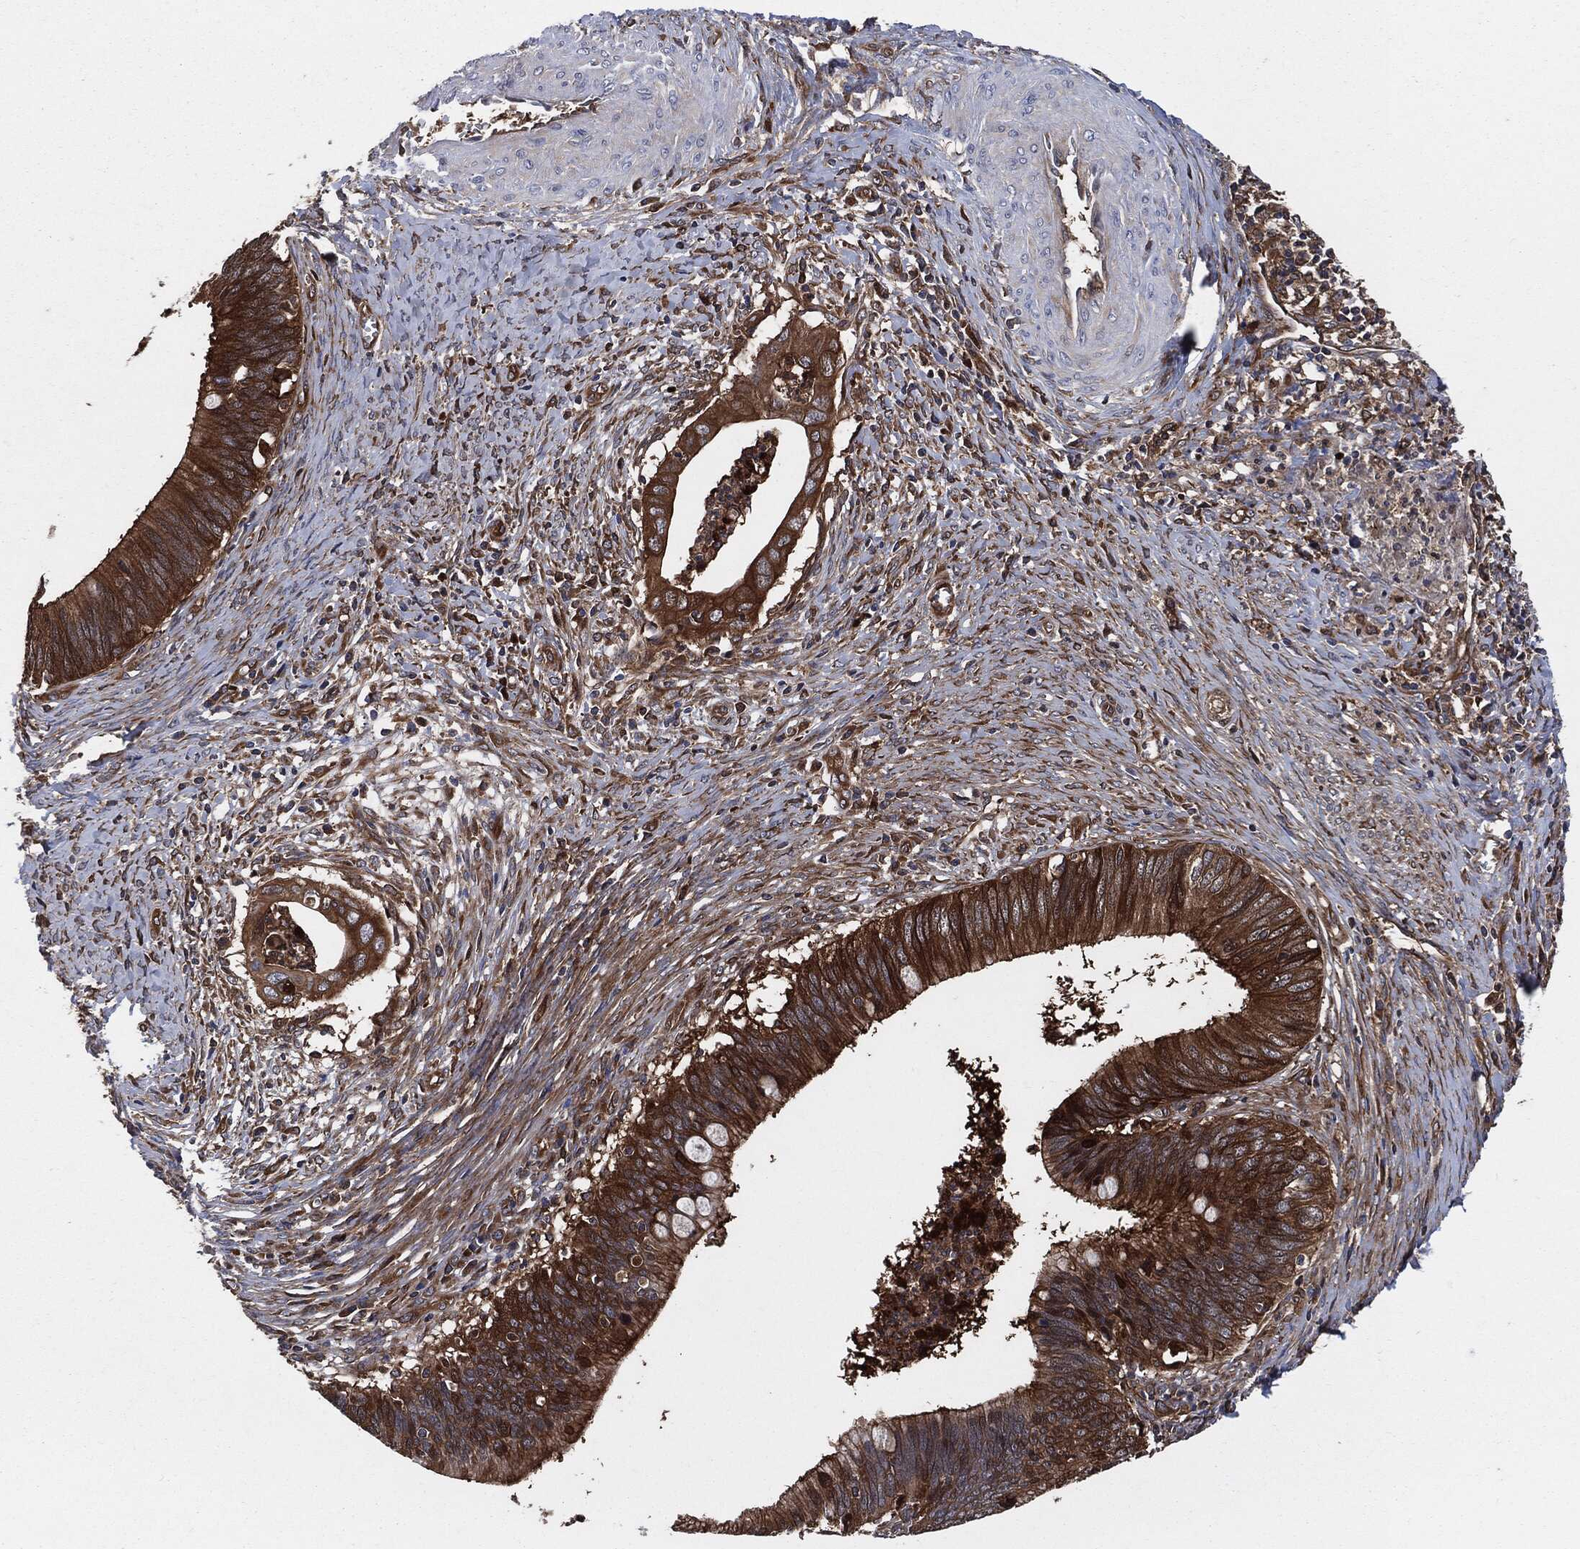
{"staining": {"intensity": "strong", "quantity": ">75%", "location": "cytoplasmic/membranous"}, "tissue": "cervical cancer", "cell_type": "Tumor cells", "image_type": "cancer", "snomed": [{"axis": "morphology", "description": "Adenocarcinoma, NOS"}, {"axis": "topography", "description": "Cervix"}], "caption": "Immunohistochemical staining of adenocarcinoma (cervical) shows strong cytoplasmic/membranous protein expression in approximately >75% of tumor cells. (DAB IHC, brown staining for protein, blue staining for nuclei).", "gene": "XPNPEP1", "patient": {"sex": "female", "age": 42}}